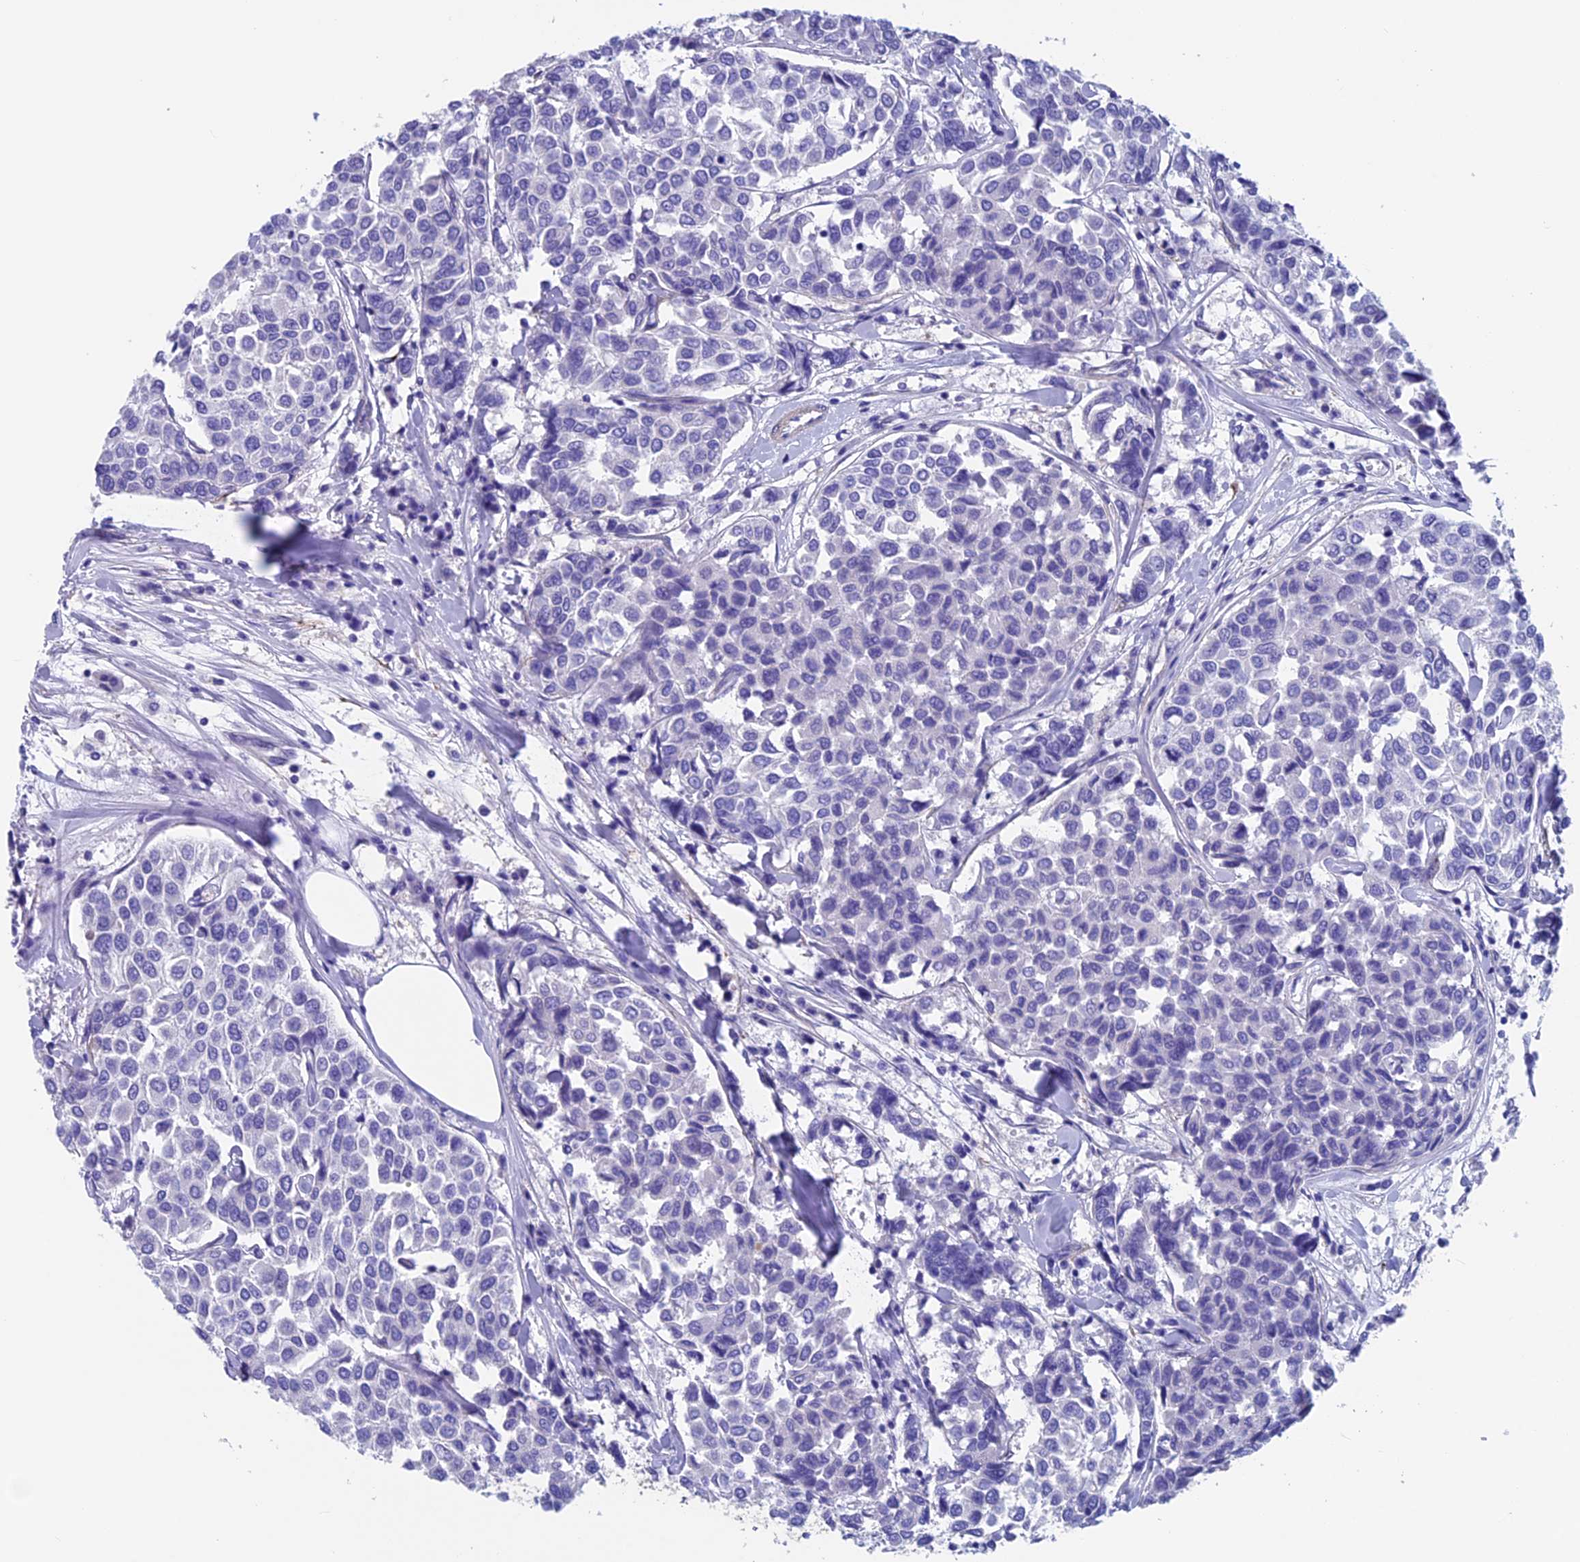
{"staining": {"intensity": "negative", "quantity": "none", "location": "none"}, "tissue": "breast cancer", "cell_type": "Tumor cells", "image_type": "cancer", "snomed": [{"axis": "morphology", "description": "Duct carcinoma"}, {"axis": "topography", "description": "Breast"}], "caption": "High power microscopy photomicrograph of an immunohistochemistry image of breast intraductal carcinoma, revealing no significant positivity in tumor cells. (DAB (3,3'-diaminobenzidine) IHC visualized using brightfield microscopy, high magnification).", "gene": "ADH7", "patient": {"sex": "female", "age": 55}}